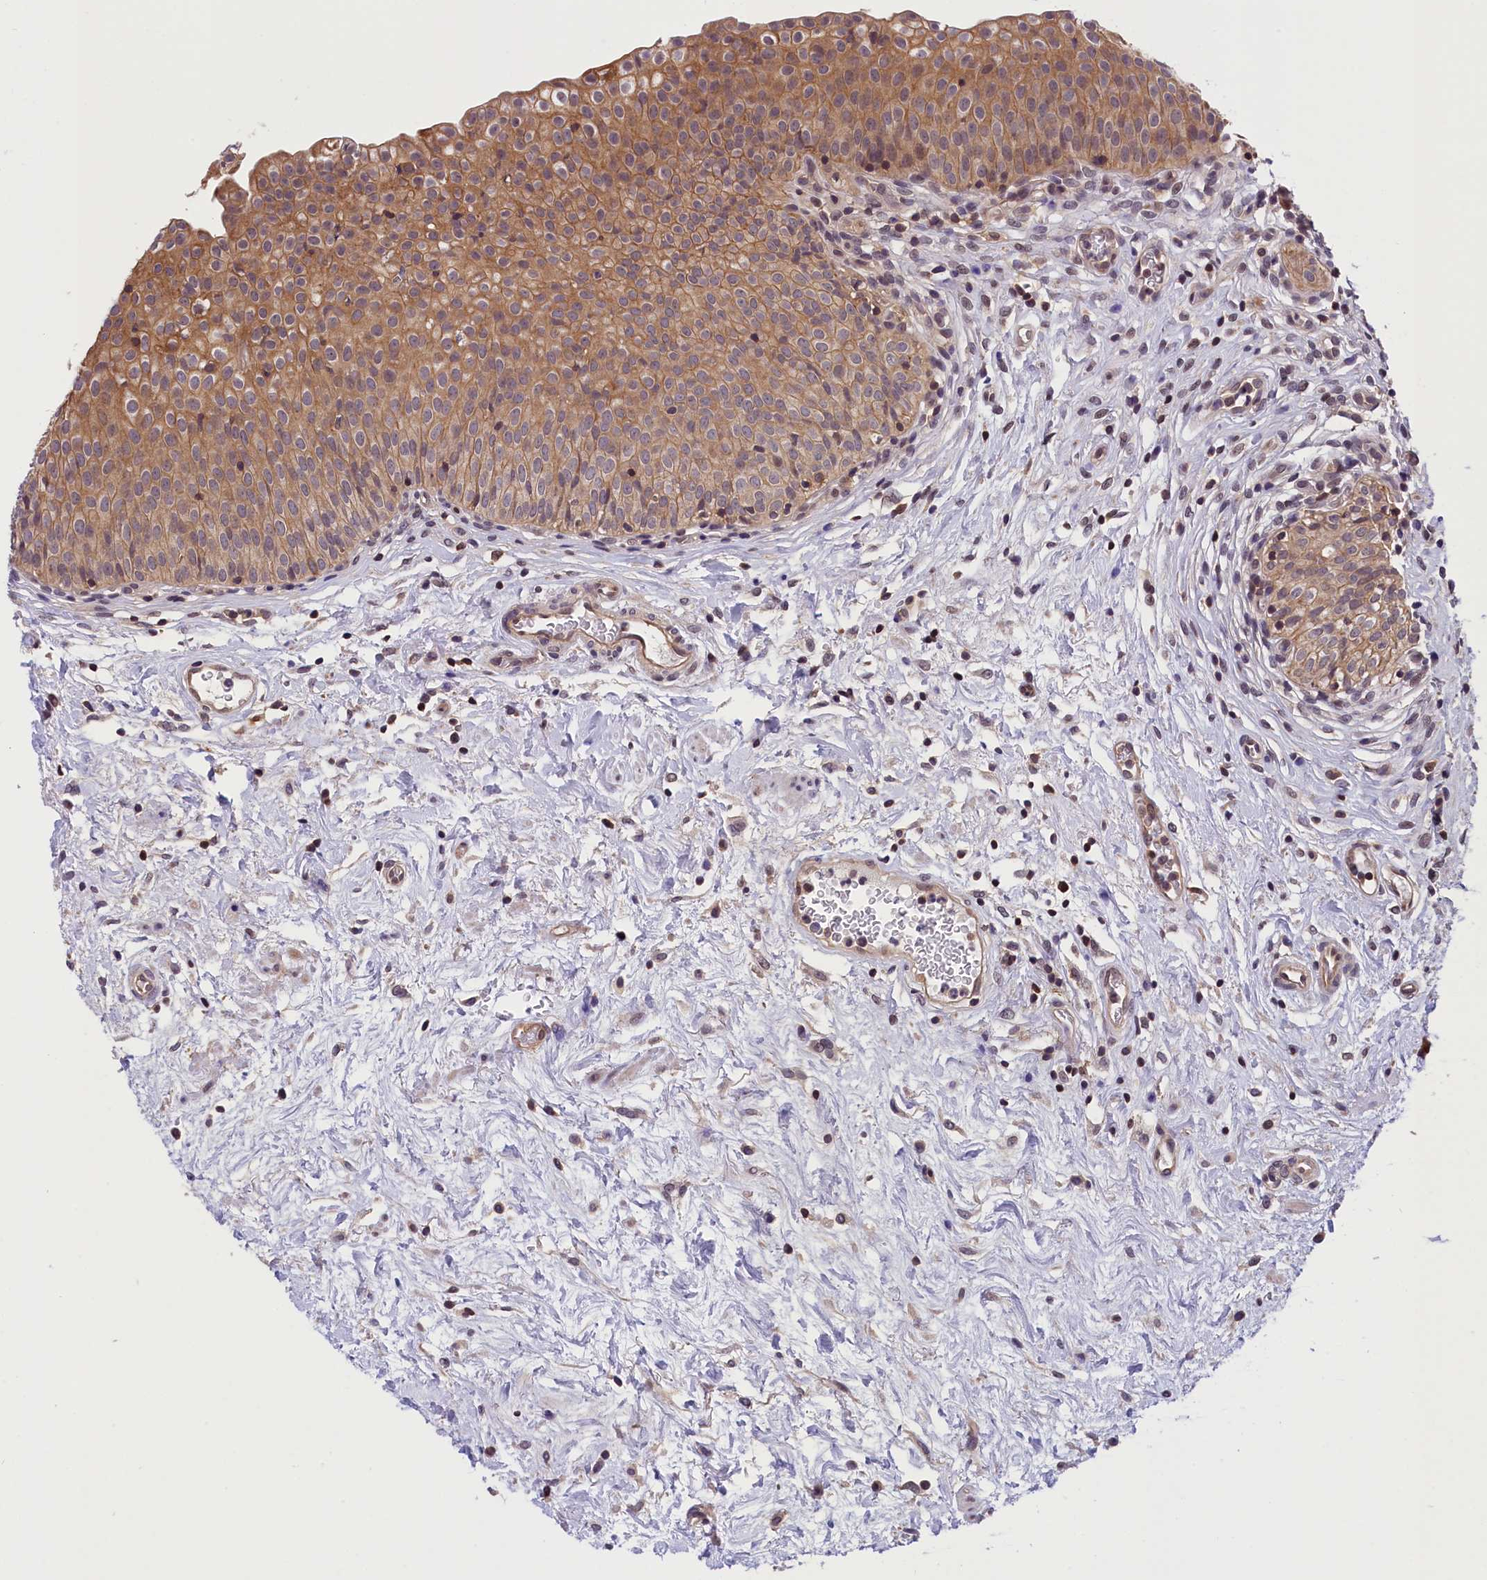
{"staining": {"intensity": "moderate", "quantity": ">75%", "location": "cytoplasmic/membranous"}, "tissue": "urinary bladder", "cell_type": "Urothelial cells", "image_type": "normal", "snomed": [{"axis": "morphology", "description": "Normal tissue, NOS"}, {"axis": "topography", "description": "Urinary bladder"}], "caption": "Immunohistochemical staining of normal human urinary bladder reveals moderate cytoplasmic/membranous protein positivity in about >75% of urothelial cells.", "gene": "TBCB", "patient": {"sex": "male", "age": 55}}